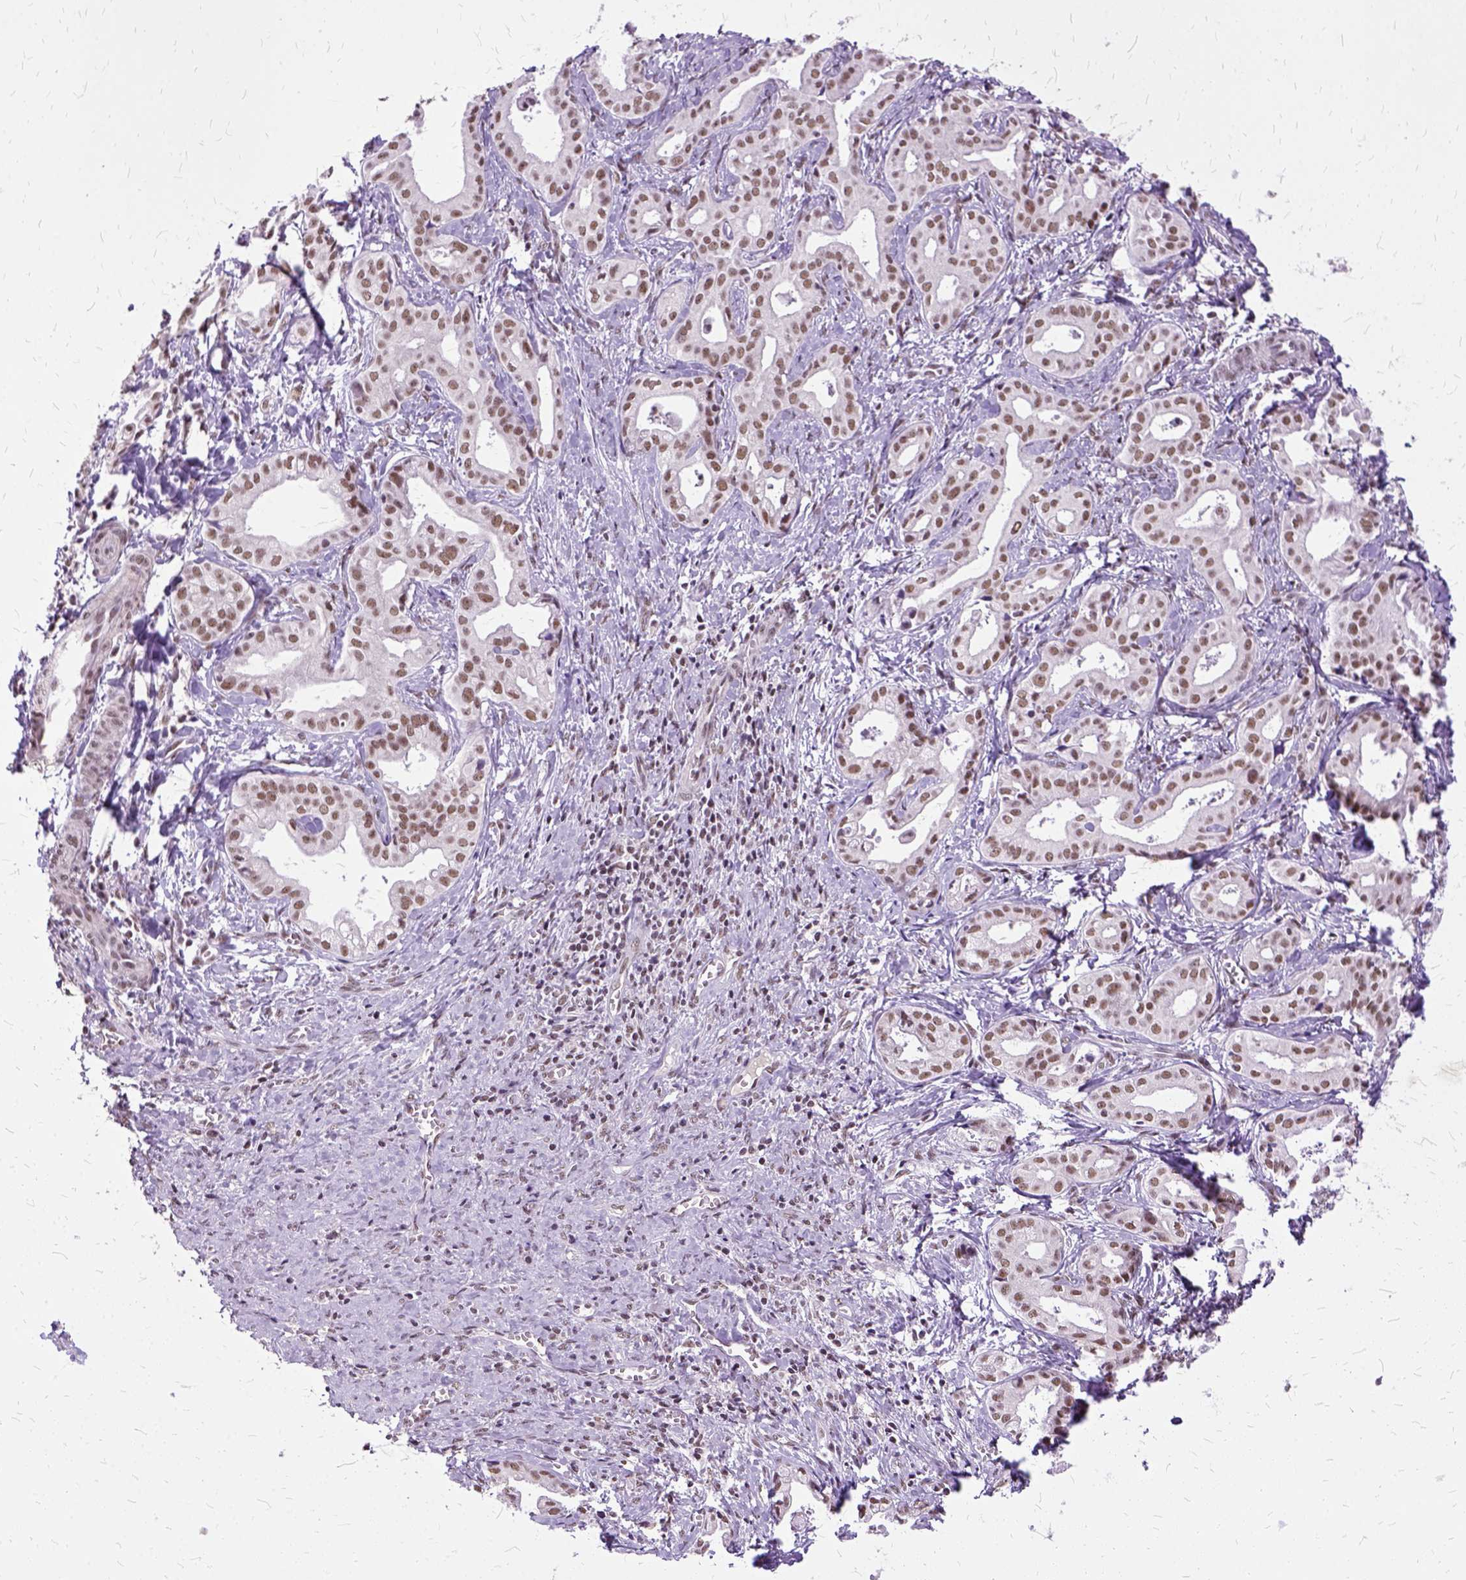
{"staining": {"intensity": "moderate", "quantity": ">75%", "location": "nuclear"}, "tissue": "liver cancer", "cell_type": "Tumor cells", "image_type": "cancer", "snomed": [{"axis": "morphology", "description": "Cholangiocarcinoma"}, {"axis": "topography", "description": "Liver"}], "caption": "This histopathology image reveals IHC staining of human liver cholangiocarcinoma, with medium moderate nuclear positivity in approximately >75% of tumor cells.", "gene": "SETD1A", "patient": {"sex": "female", "age": 65}}